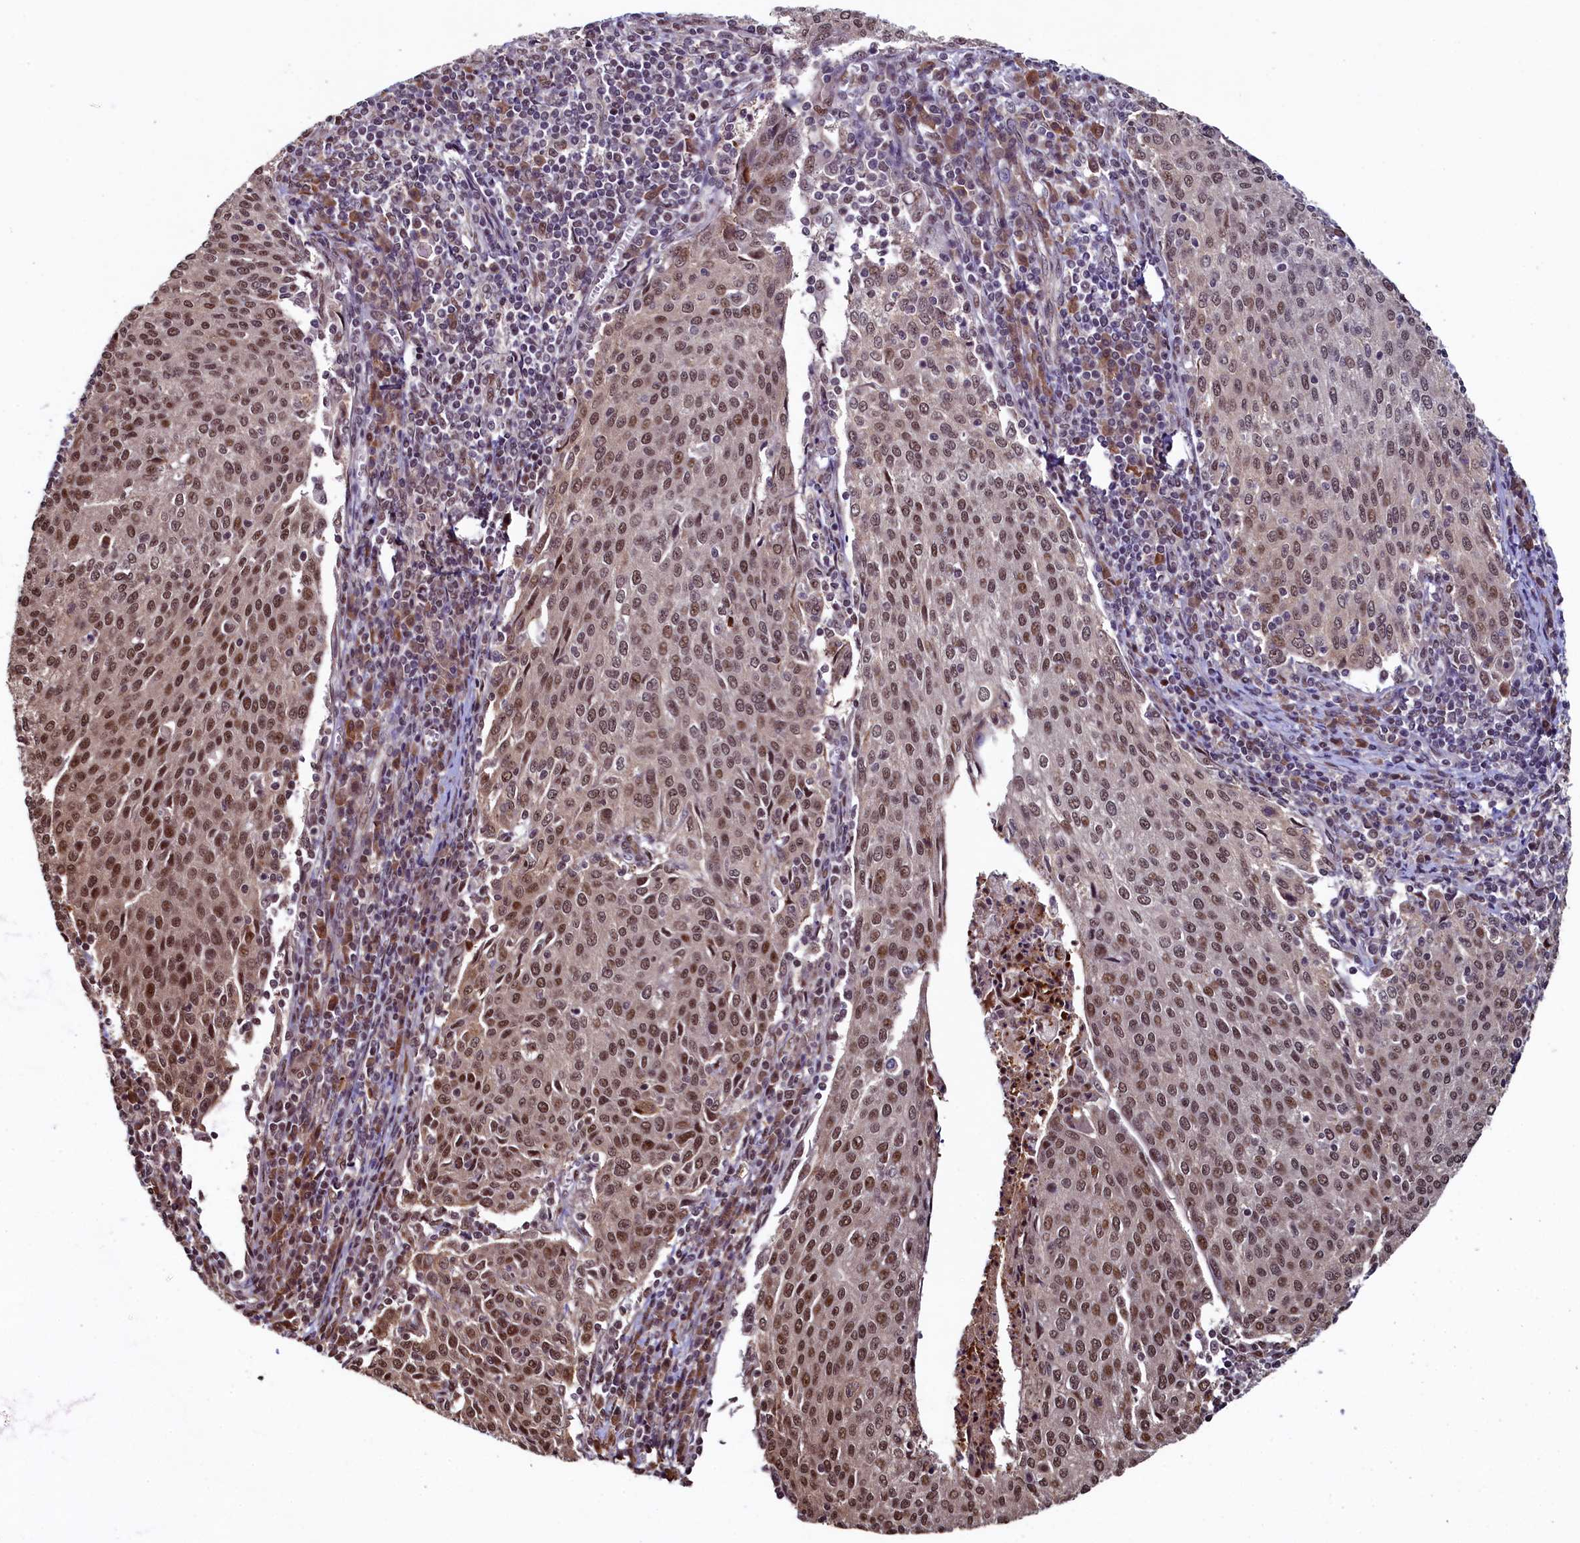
{"staining": {"intensity": "moderate", "quantity": ">75%", "location": "nuclear"}, "tissue": "cervical cancer", "cell_type": "Tumor cells", "image_type": "cancer", "snomed": [{"axis": "morphology", "description": "Squamous cell carcinoma, NOS"}, {"axis": "topography", "description": "Cervix"}], "caption": "A photomicrograph of human cervical cancer stained for a protein shows moderate nuclear brown staining in tumor cells.", "gene": "LEO1", "patient": {"sex": "female", "age": 46}}